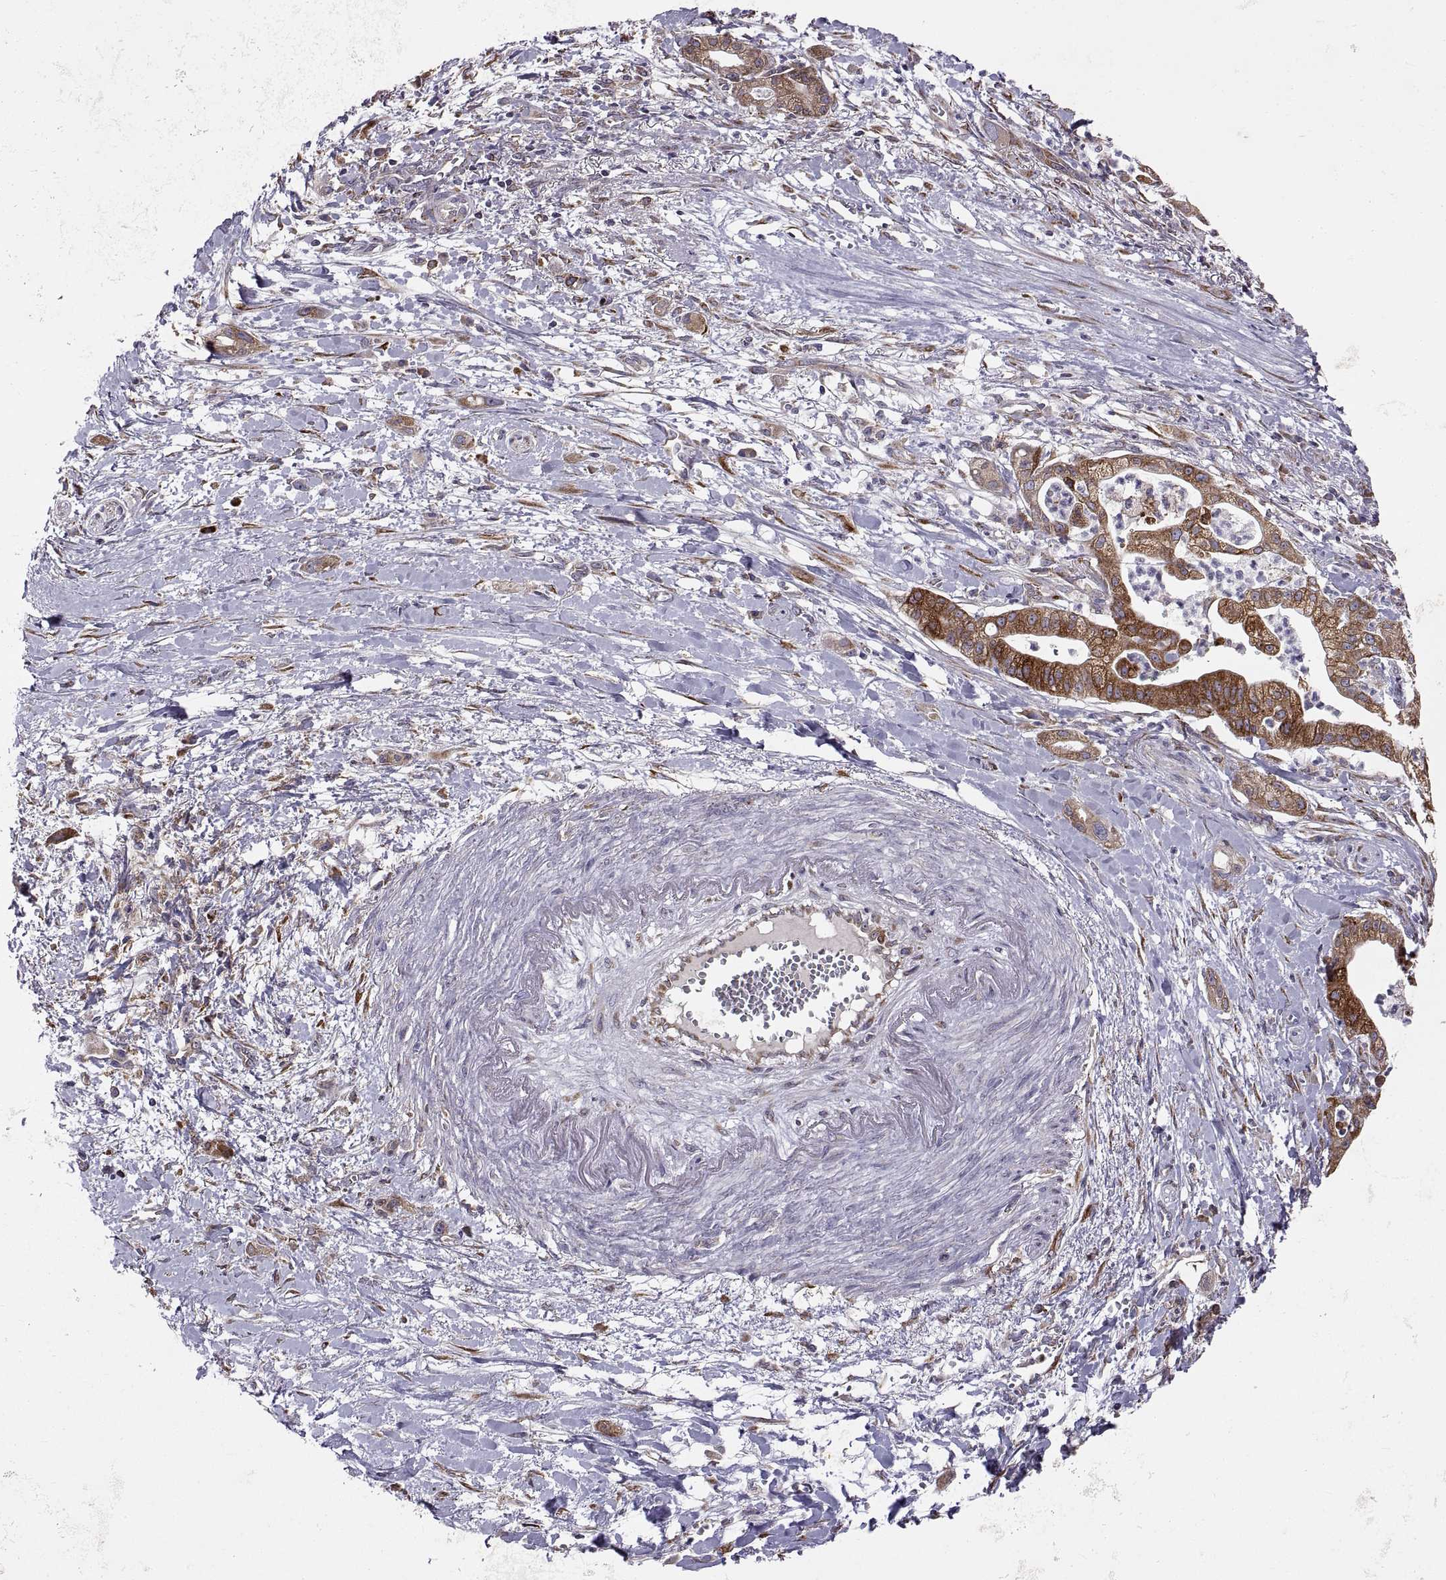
{"staining": {"intensity": "strong", "quantity": ">75%", "location": "cytoplasmic/membranous"}, "tissue": "pancreatic cancer", "cell_type": "Tumor cells", "image_type": "cancer", "snomed": [{"axis": "morphology", "description": "Normal tissue, NOS"}, {"axis": "morphology", "description": "Adenocarcinoma, NOS"}, {"axis": "topography", "description": "Lymph node"}, {"axis": "topography", "description": "Pancreas"}], "caption": "Immunohistochemical staining of pancreatic adenocarcinoma shows strong cytoplasmic/membranous protein positivity in about >75% of tumor cells.", "gene": "PLEKHB2", "patient": {"sex": "female", "age": 58}}